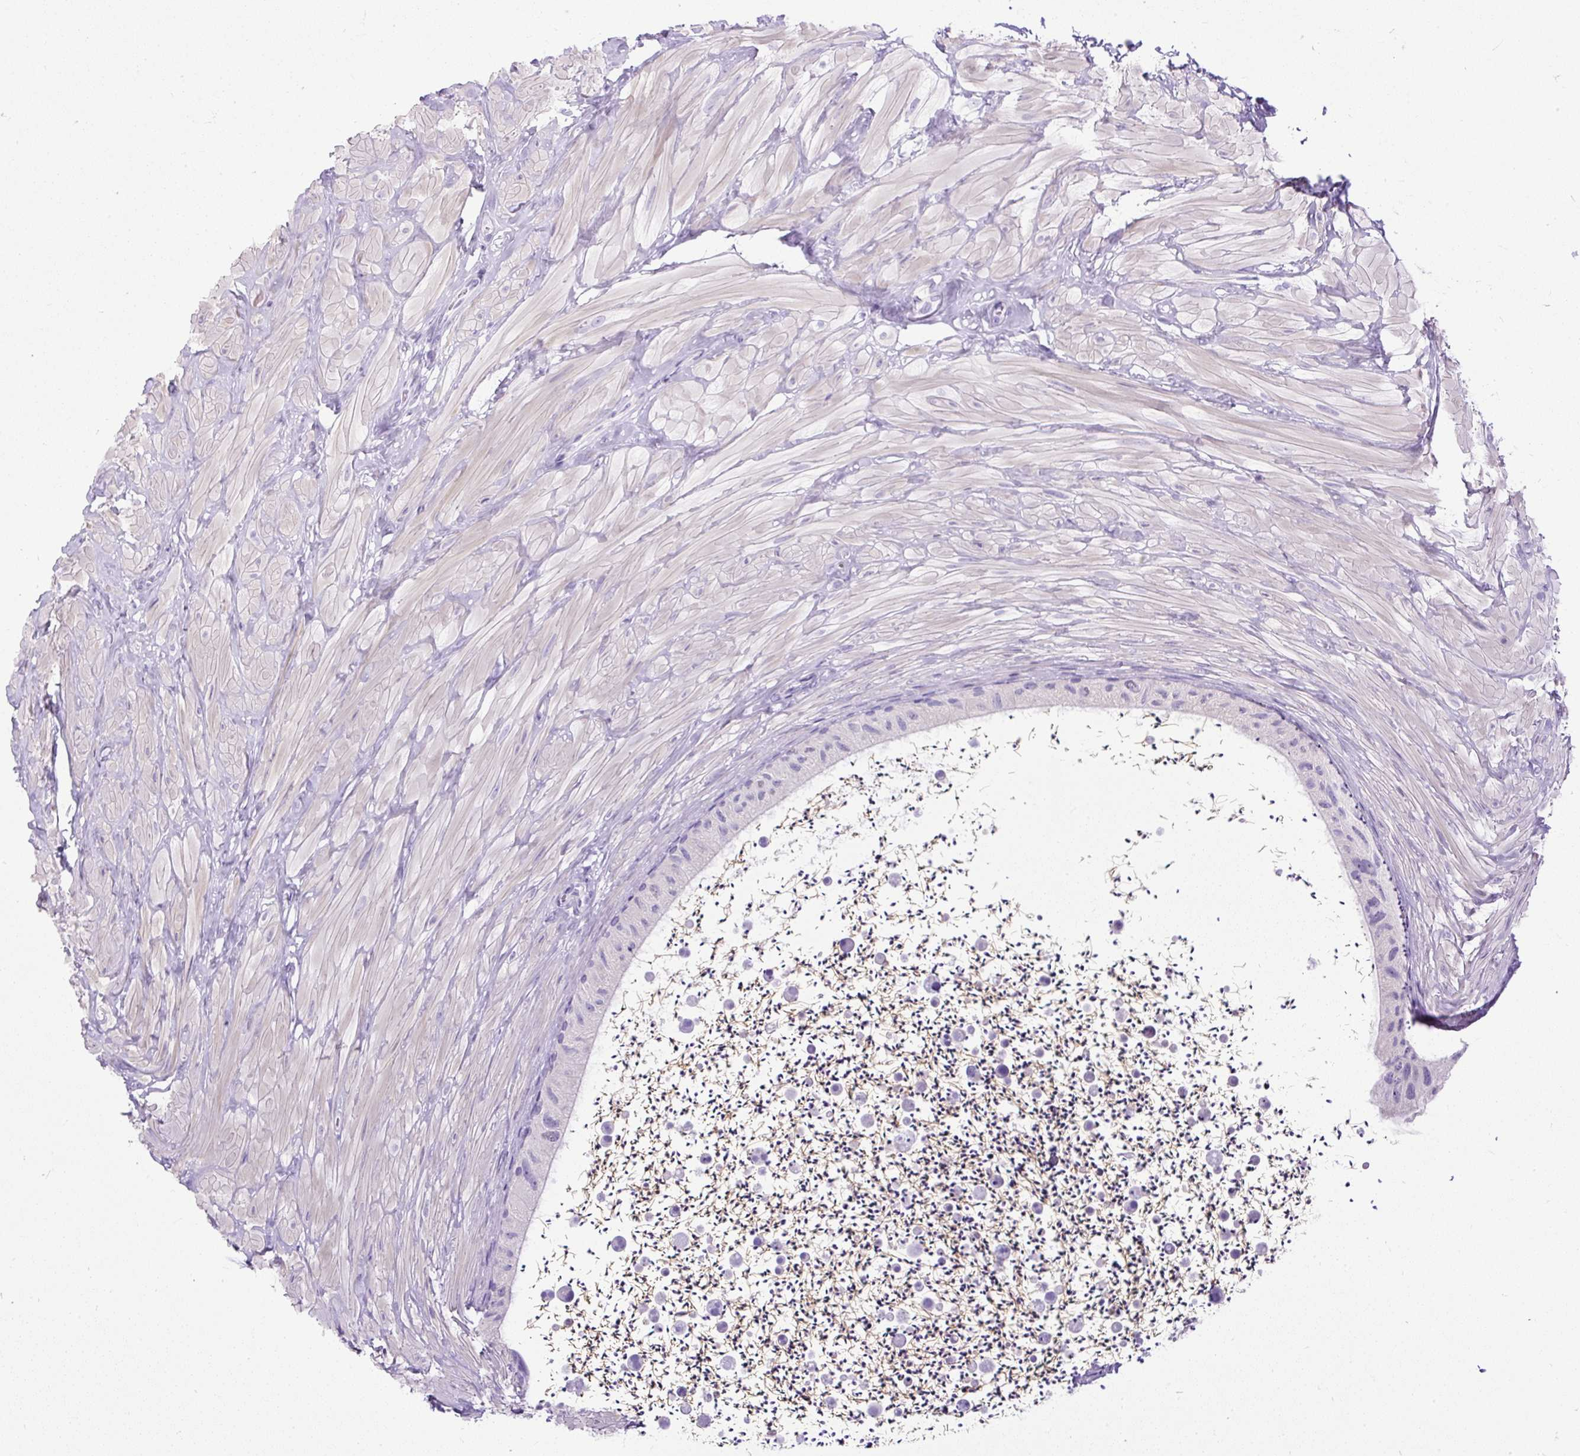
{"staining": {"intensity": "negative", "quantity": "none", "location": "none"}, "tissue": "epididymis", "cell_type": "Glandular cells", "image_type": "normal", "snomed": [{"axis": "morphology", "description": "Normal tissue, NOS"}, {"axis": "topography", "description": "Epididymis"}, {"axis": "topography", "description": "Peripheral nerve tissue"}], "caption": "Immunohistochemical staining of unremarkable epididymis displays no significant staining in glandular cells.", "gene": "UPP1", "patient": {"sex": "male", "age": 32}}